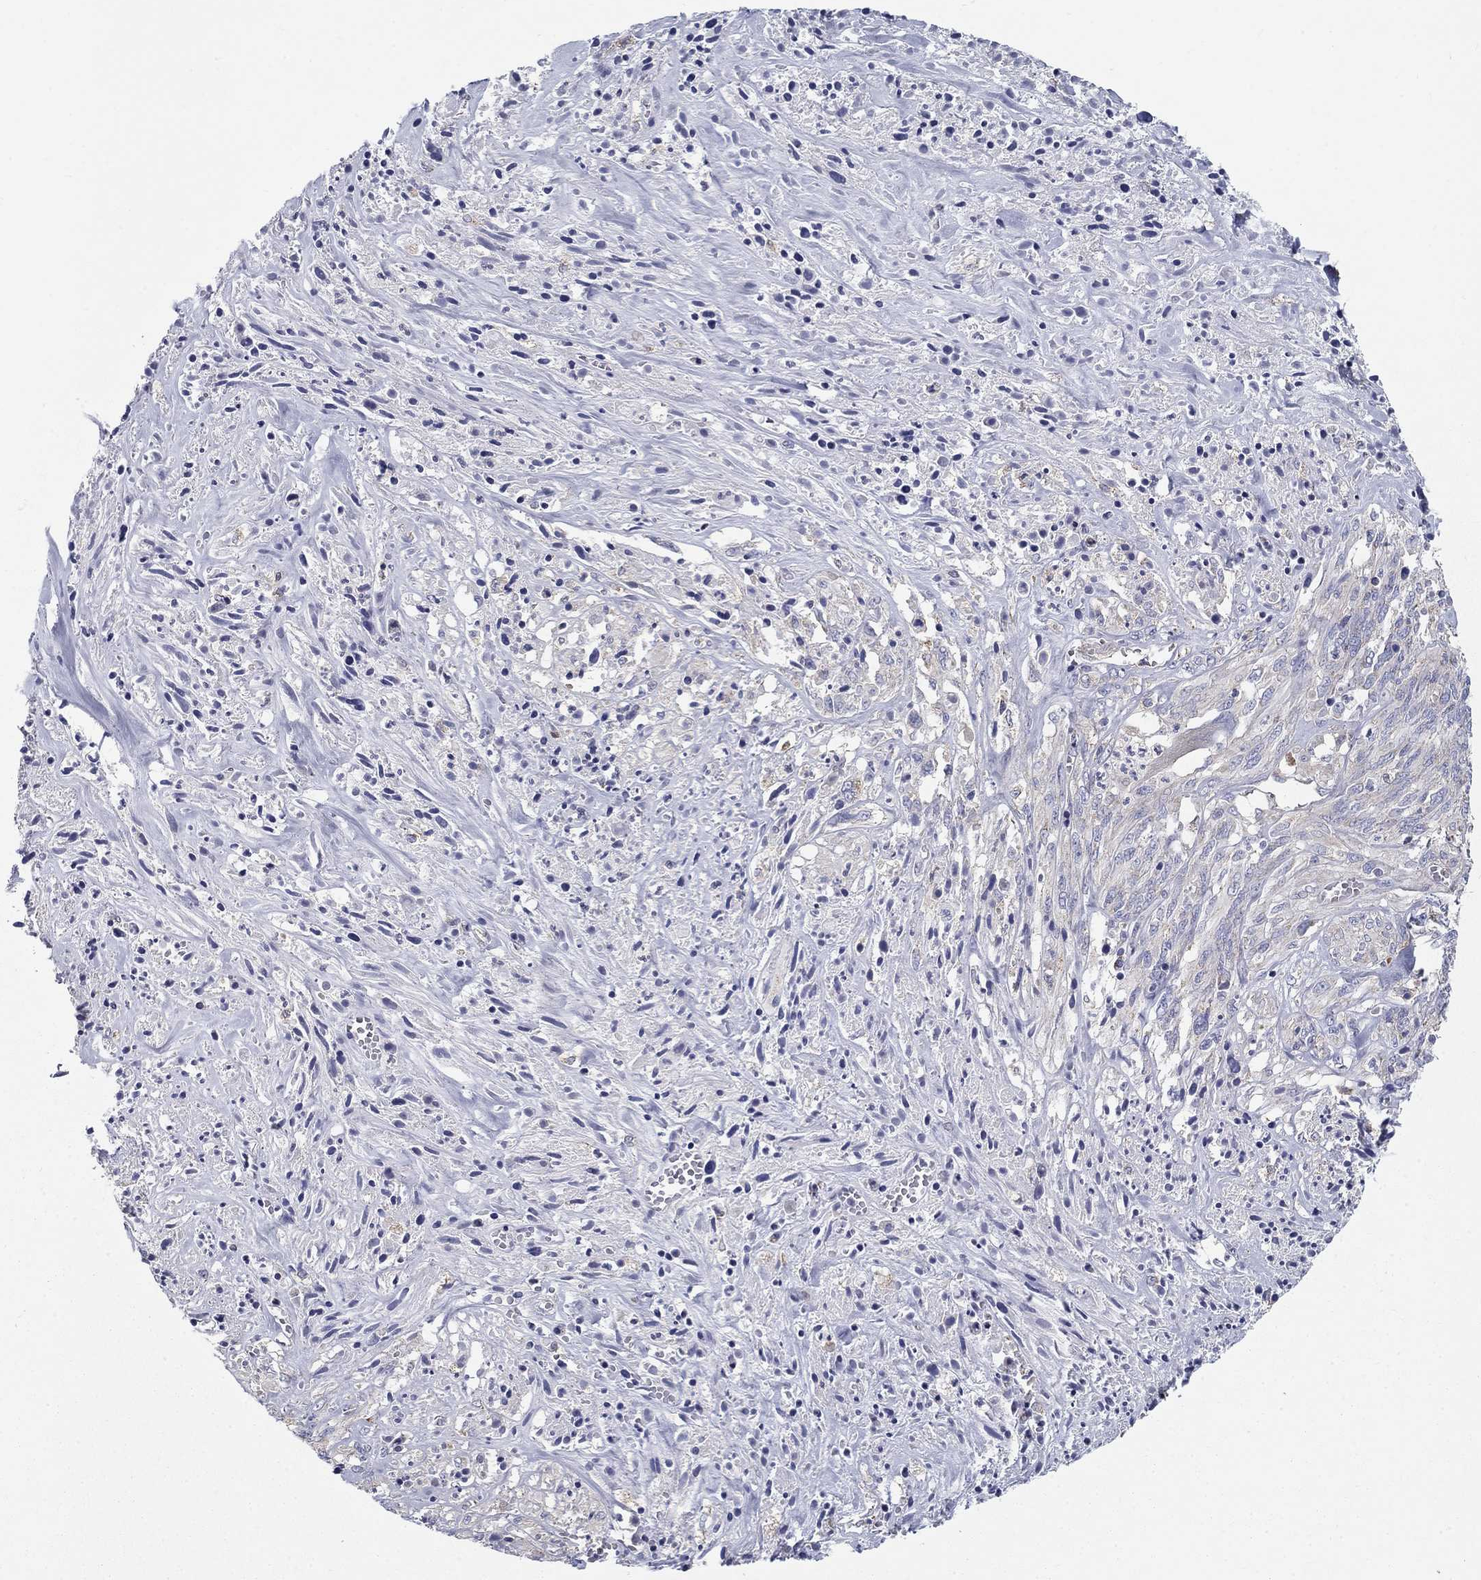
{"staining": {"intensity": "negative", "quantity": "none", "location": "none"}, "tissue": "melanoma", "cell_type": "Tumor cells", "image_type": "cancer", "snomed": [{"axis": "morphology", "description": "Malignant melanoma, NOS"}, {"axis": "topography", "description": "Skin"}], "caption": "Tumor cells are negative for protein expression in human melanoma.", "gene": "NME5", "patient": {"sex": "female", "age": 91}}